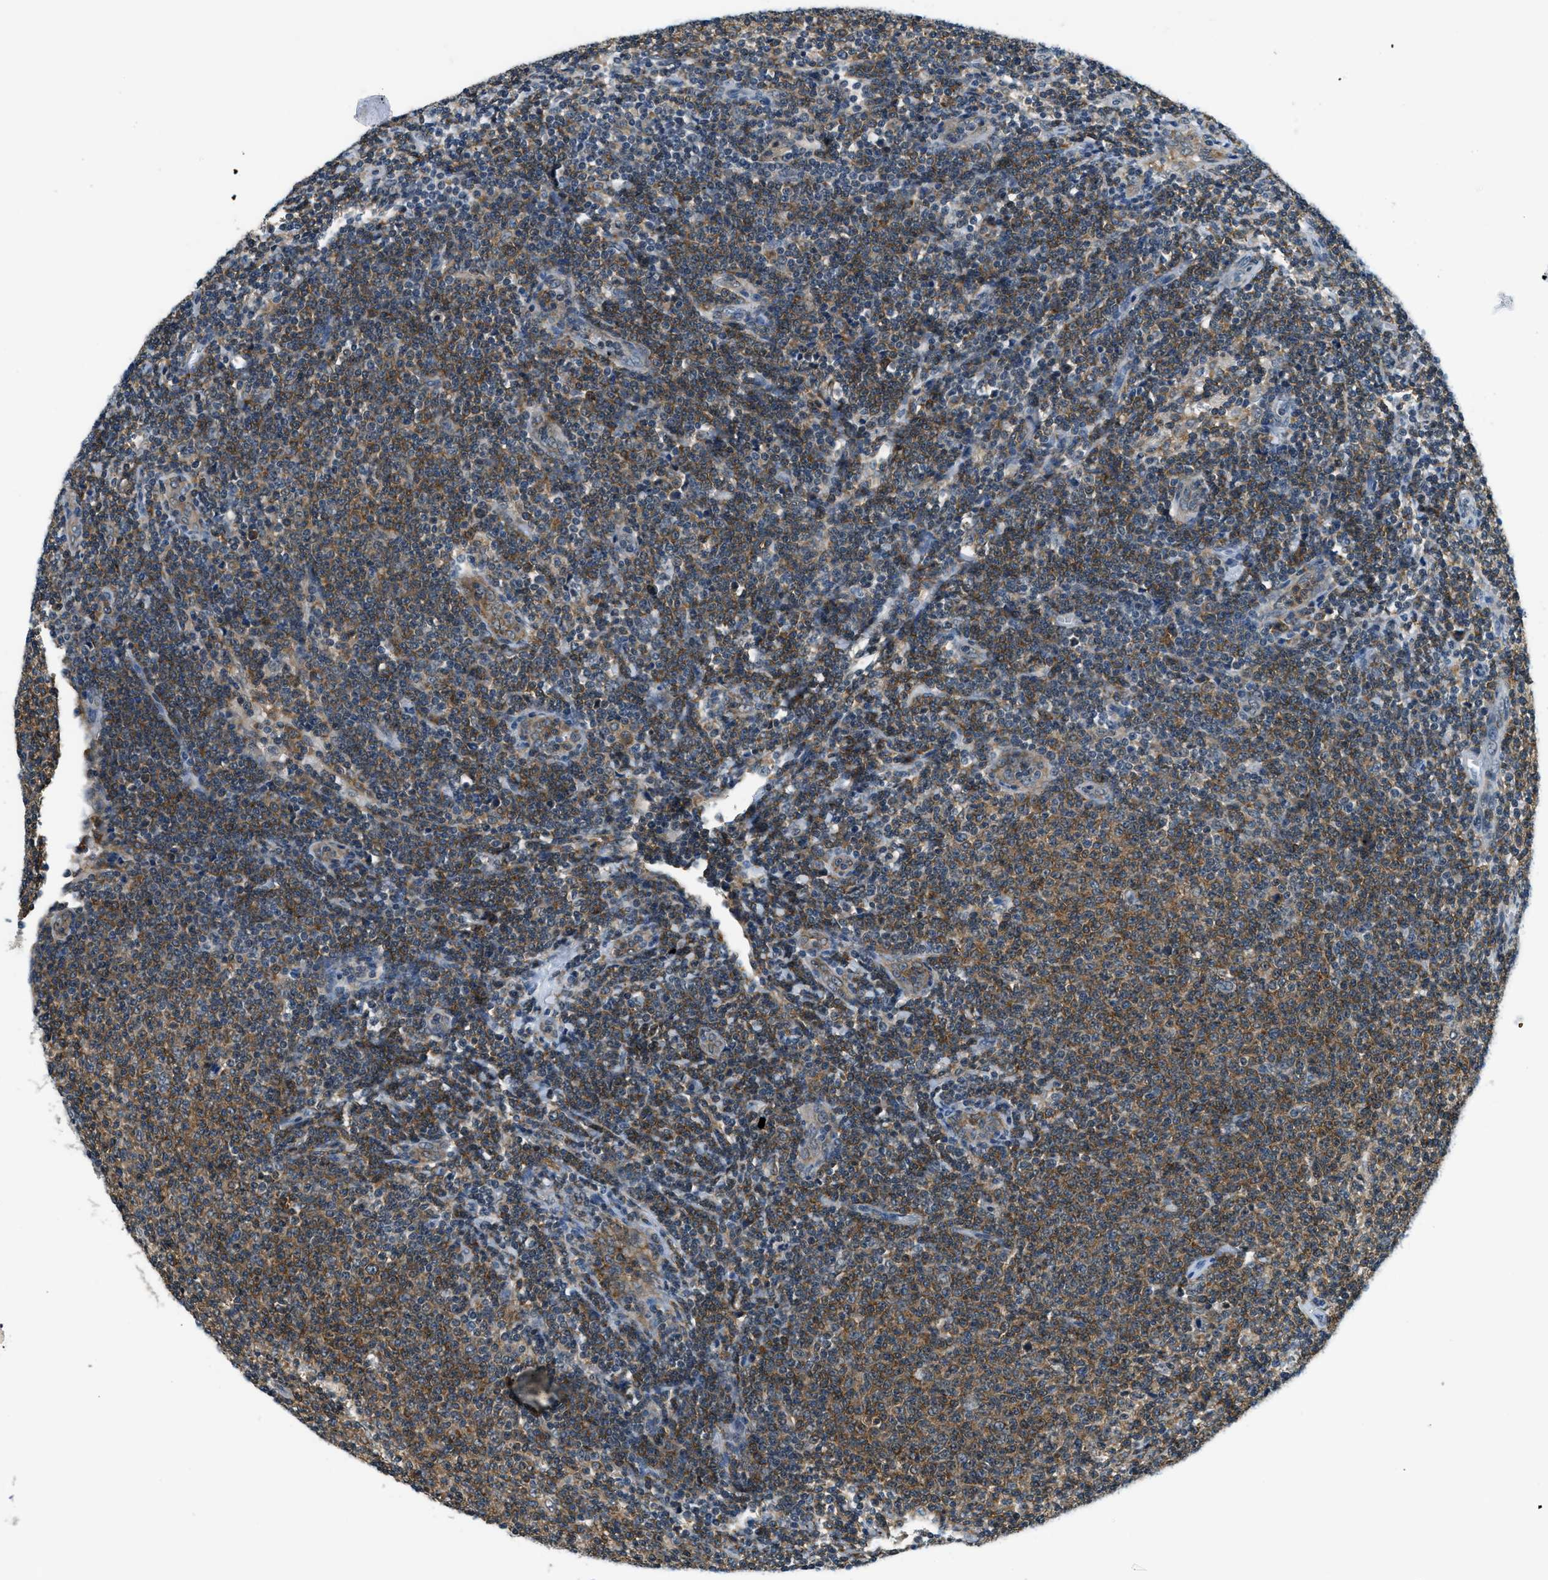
{"staining": {"intensity": "moderate", "quantity": "25%-75%", "location": "cytoplasmic/membranous"}, "tissue": "lymphoma", "cell_type": "Tumor cells", "image_type": "cancer", "snomed": [{"axis": "morphology", "description": "Malignant lymphoma, non-Hodgkin's type, Low grade"}, {"axis": "topography", "description": "Lymph node"}], "caption": "Immunohistochemical staining of human malignant lymphoma, non-Hodgkin's type (low-grade) exhibits moderate cytoplasmic/membranous protein positivity in about 25%-75% of tumor cells. (brown staining indicates protein expression, while blue staining denotes nuclei).", "gene": "RAB11FIP1", "patient": {"sex": "male", "age": 66}}